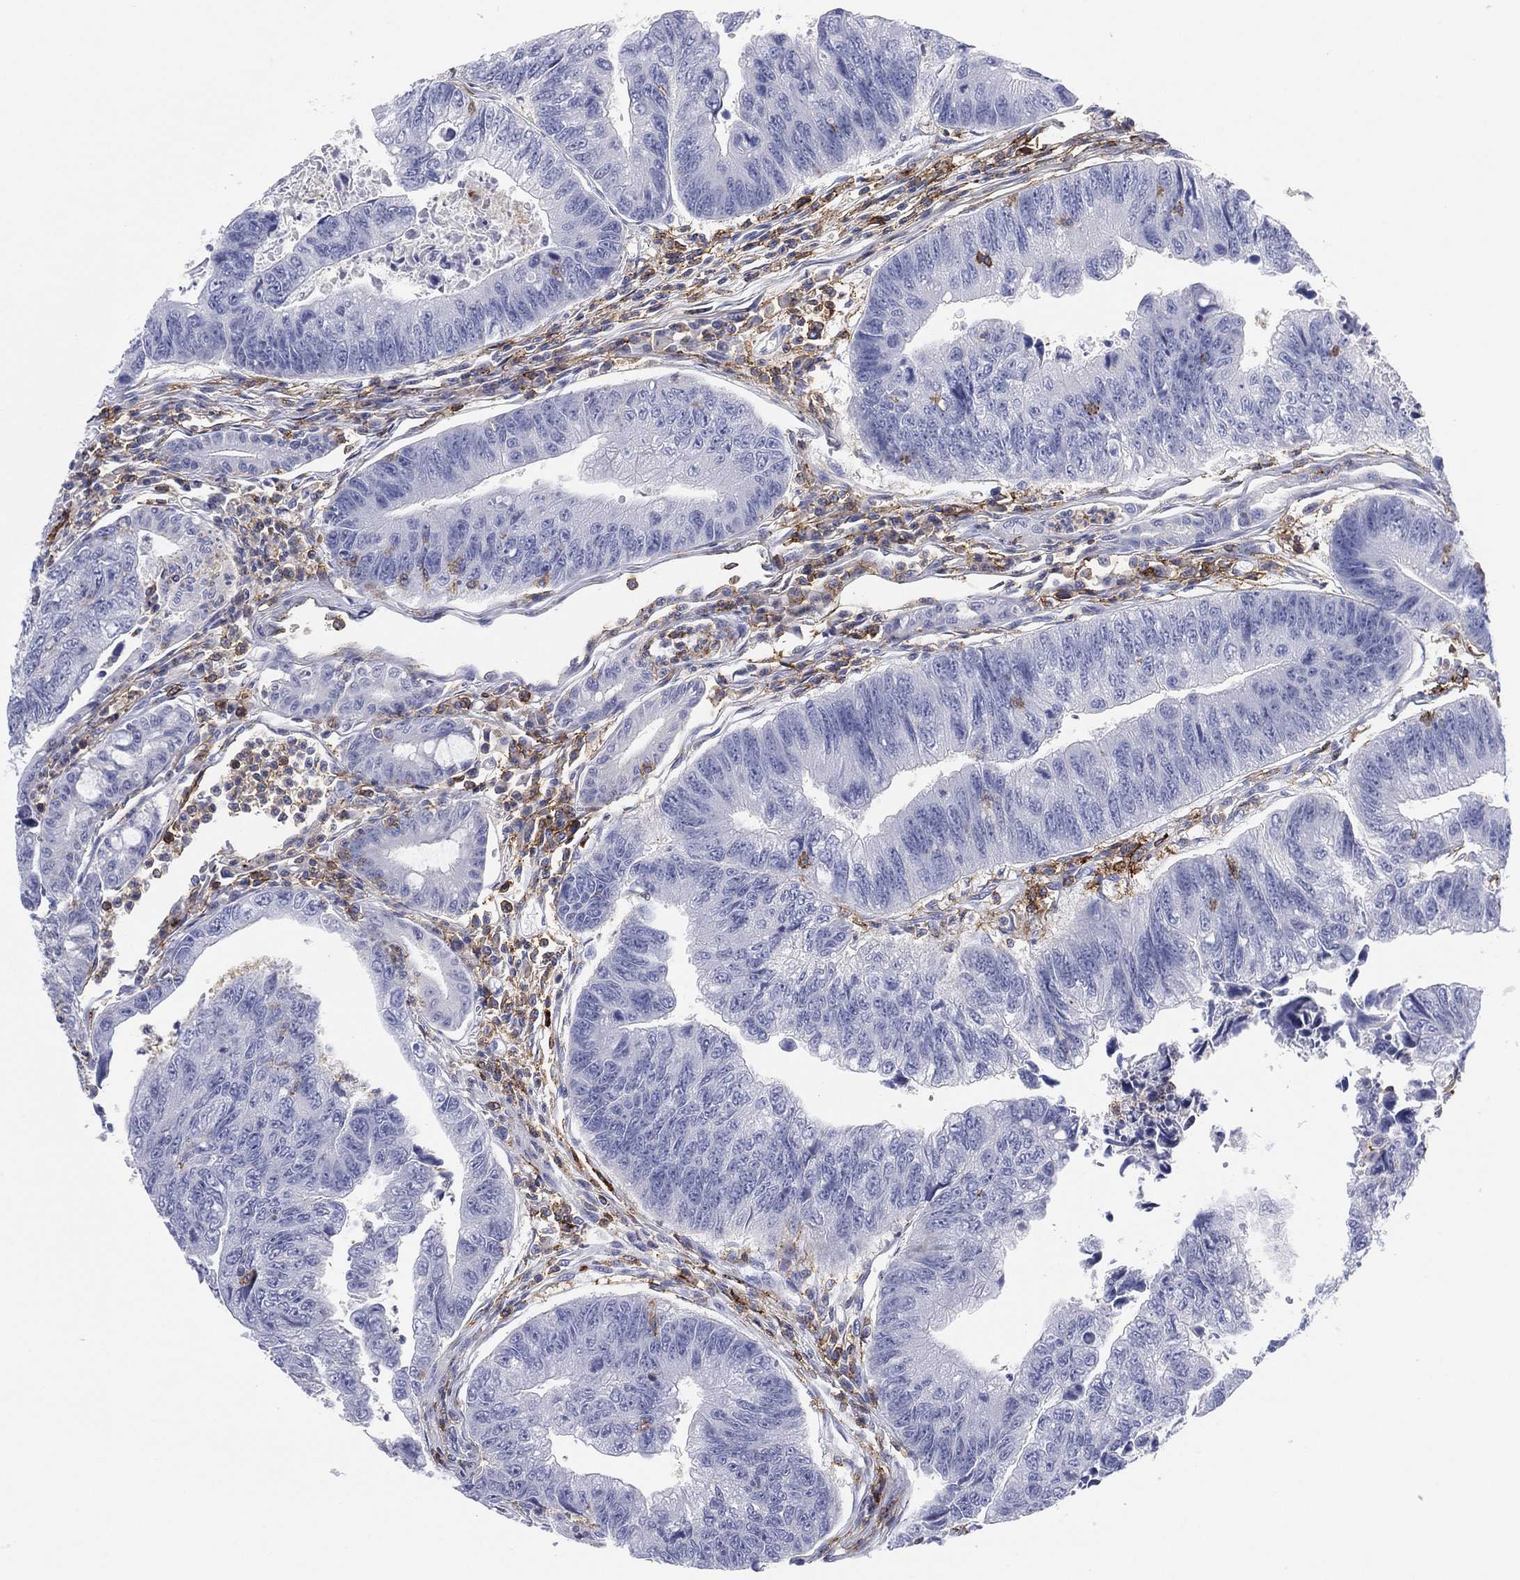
{"staining": {"intensity": "negative", "quantity": "none", "location": "none"}, "tissue": "colorectal cancer", "cell_type": "Tumor cells", "image_type": "cancer", "snomed": [{"axis": "morphology", "description": "Adenocarcinoma, NOS"}, {"axis": "topography", "description": "Colon"}], "caption": "Tumor cells show no significant positivity in colorectal cancer. (Brightfield microscopy of DAB (3,3'-diaminobenzidine) immunohistochemistry (IHC) at high magnification).", "gene": "SELPLG", "patient": {"sex": "female", "age": 65}}